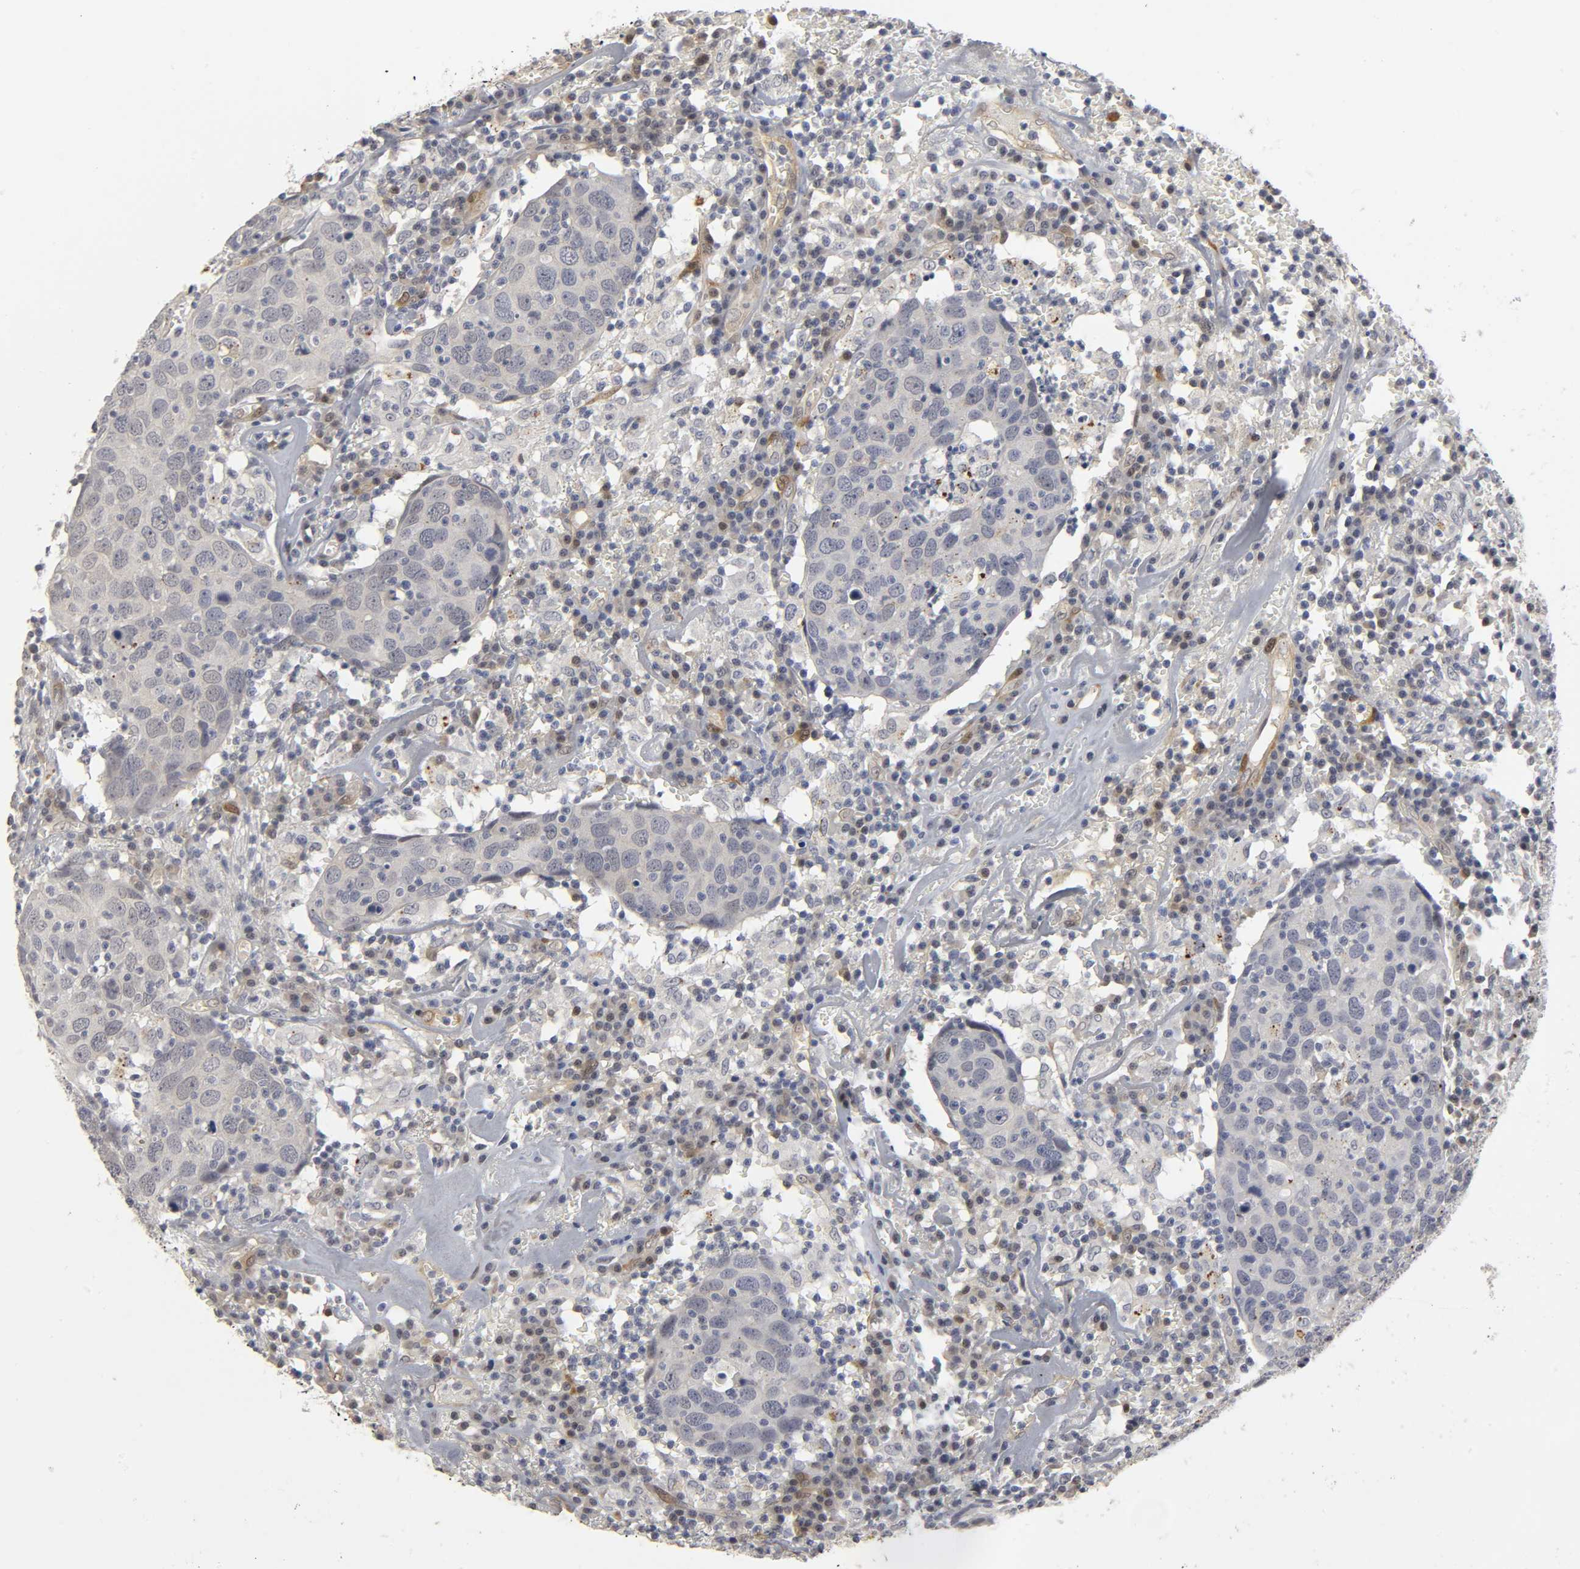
{"staining": {"intensity": "negative", "quantity": "none", "location": "none"}, "tissue": "head and neck cancer", "cell_type": "Tumor cells", "image_type": "cancer", "snomed": [{"axis": "morphology", "description": "Adenocarcinoma, NOS"}, {"axis": "topography", "description": "Salivary gland"}, {"axis": "topography", "description": "Head-Neck"}], "caption": "An immunohistochemistry micrograph of head and neck cancer (adenocarcinoma) is shown. There is no staining in tumor cells of head and neck cancer (adenocarcinoma).", "gene": "PDLIM3", "patient": {"sex": "female", "age": 65}}